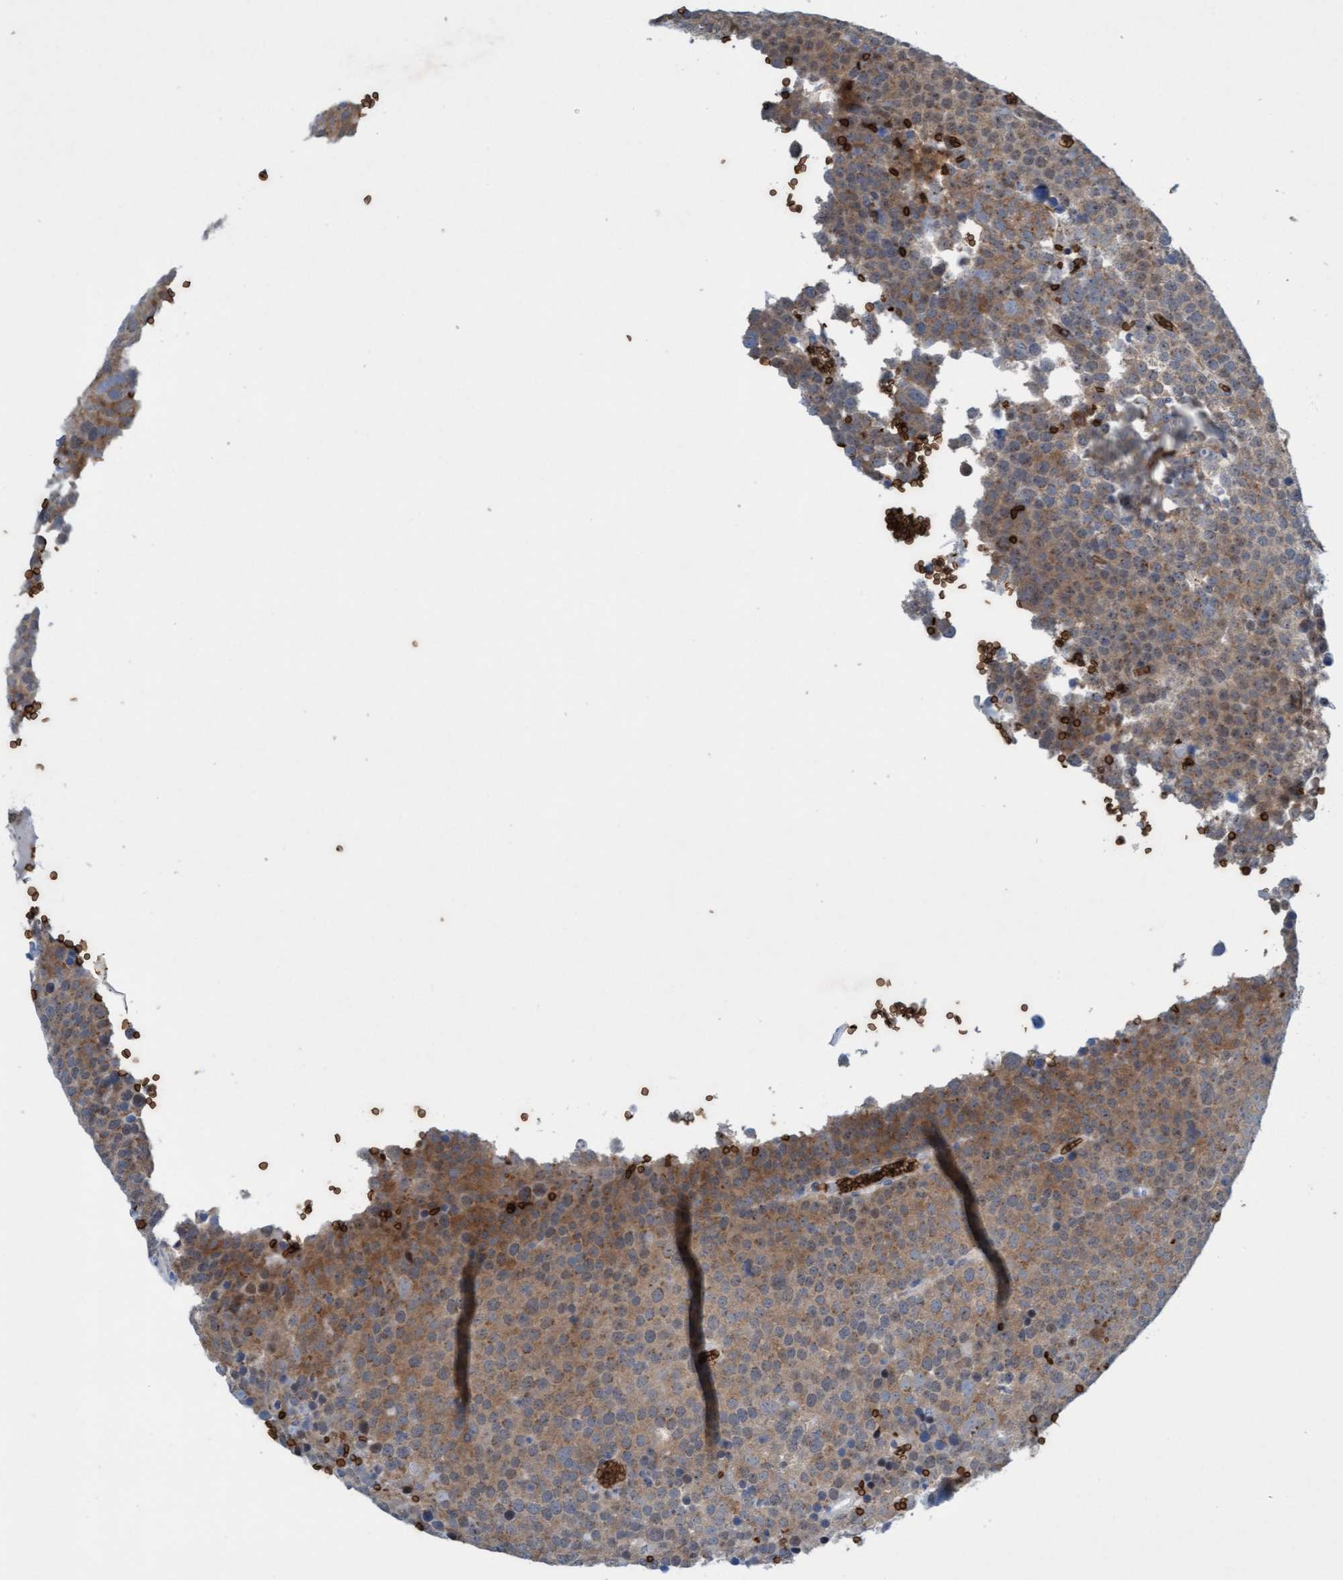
{"staining": {"intensity": "weak", "quantity": "25%-75%", "location": "cytoplasmic/membranous"}, "tissue": "testis cancer", "cell_type": "Tumor cells", "image_type": "cancer", "snomed": [{"axis": "morphology", "description": "Seminoma, NOS"}, {"axis": "topography", "description": "Testis"}], "caption": "Immunohistochemical staining of testis cancer displays low levels of weak cytoplasmic/membranous protein expression in about 25%-75% of tumor cells.", "gene": "SPEM2", "patient": {"sex": "male", "age": 71}}